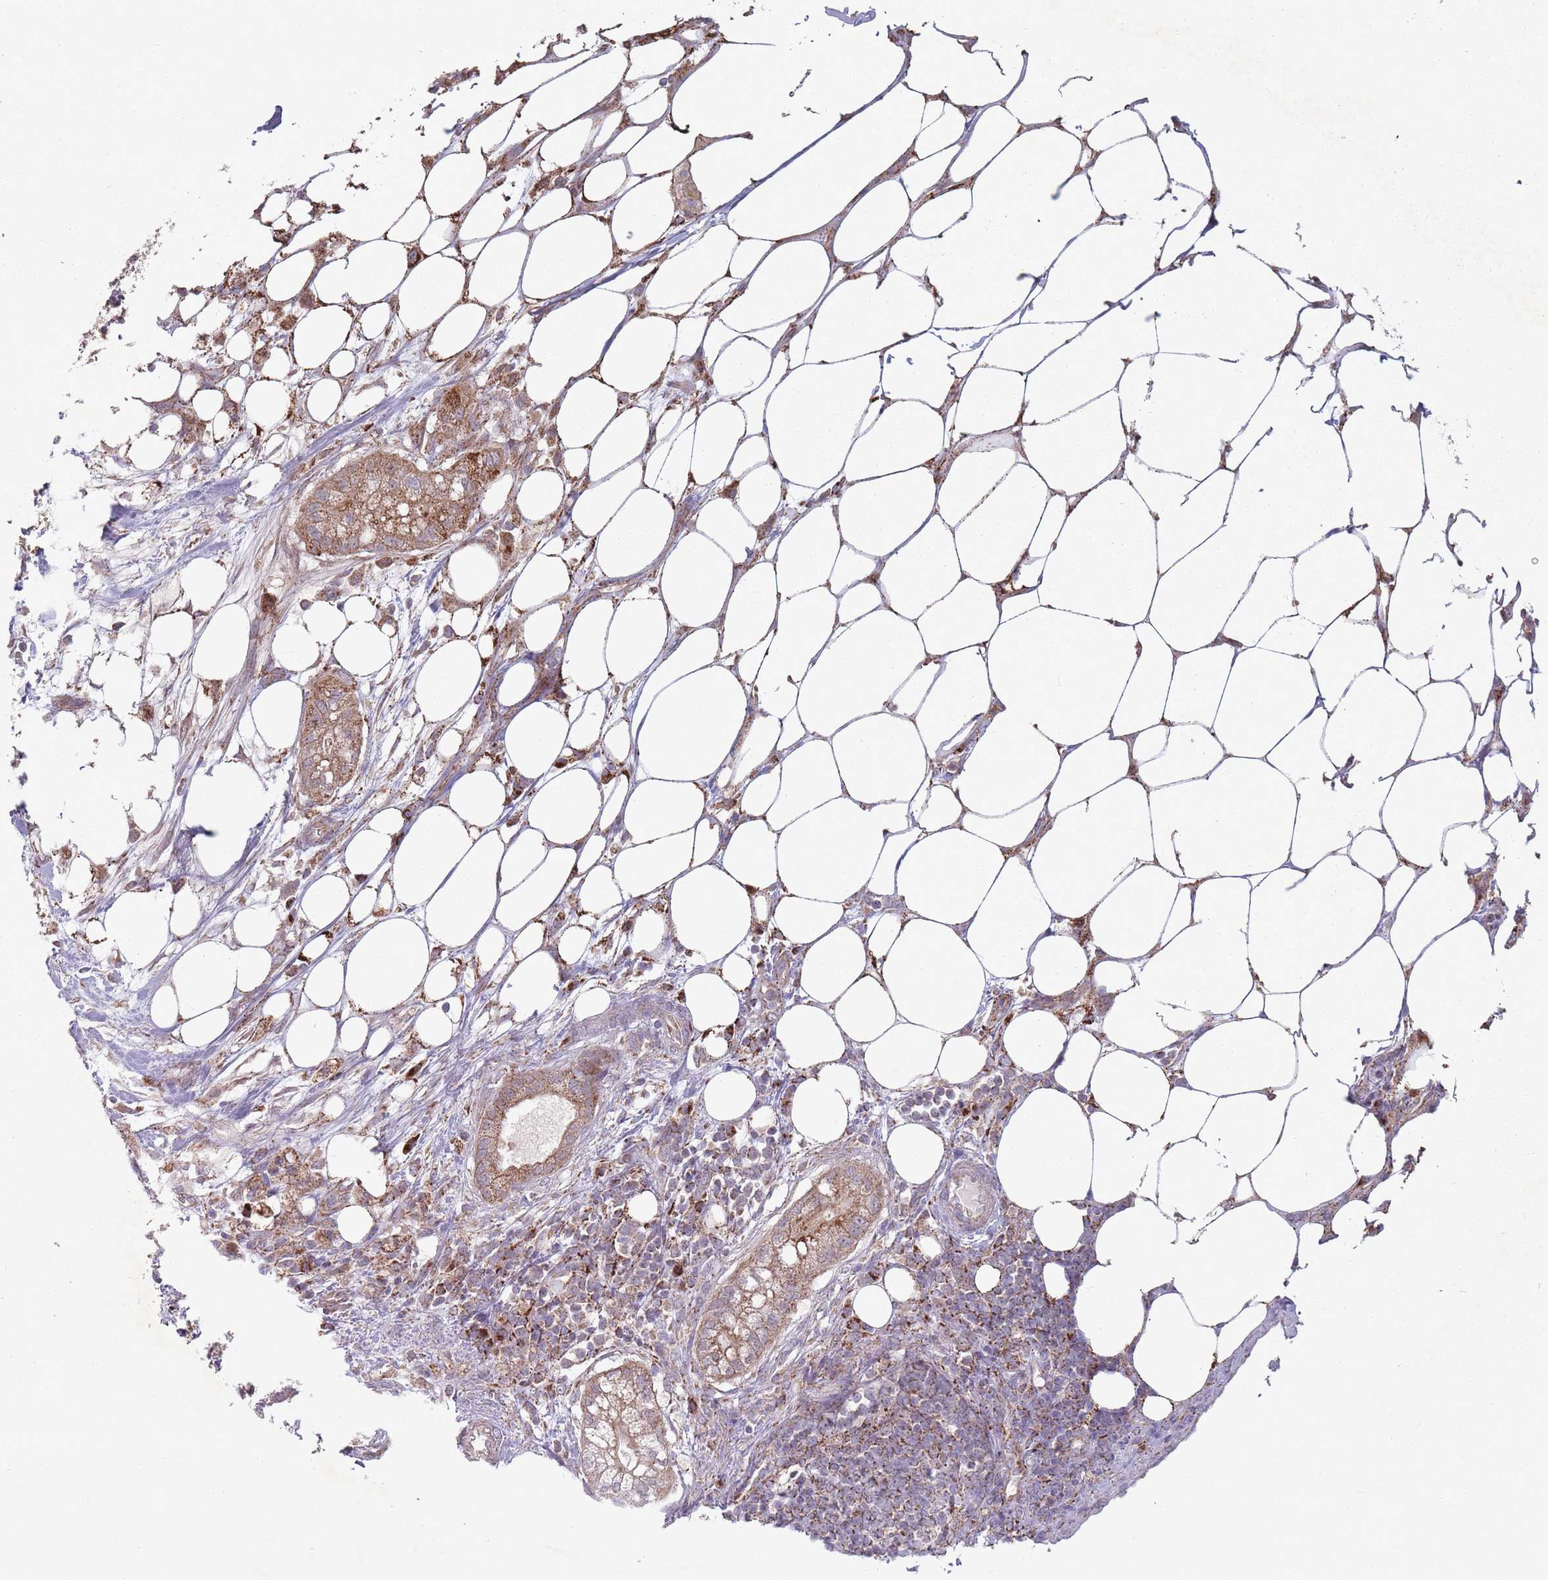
{"staining": {"intensity": "moderate", "quantity": ">75%", "location": "cytoplasmic/membranous"}, "tissue": "pancreatic cancer", "cell_type": "Tumor cells", "image_type": "cancer", "snomed": [{"axis": "morphology", "description": "Adenocarcinoma, NOS"}, {"axis": "topography", "description": "Pancreas"}], "caption": "An immunohistochemistry (IHC) histopathology image of neoplastic tissue is shown. Protein staining in brown shows moderate cytoplasmic/membranous positivity in pancreatic adenocarcinoma within tumor cells. Nuclei are stained in blue.", "gene": "OR10Q1", "patient": {"sex": "male", "age": 44}}